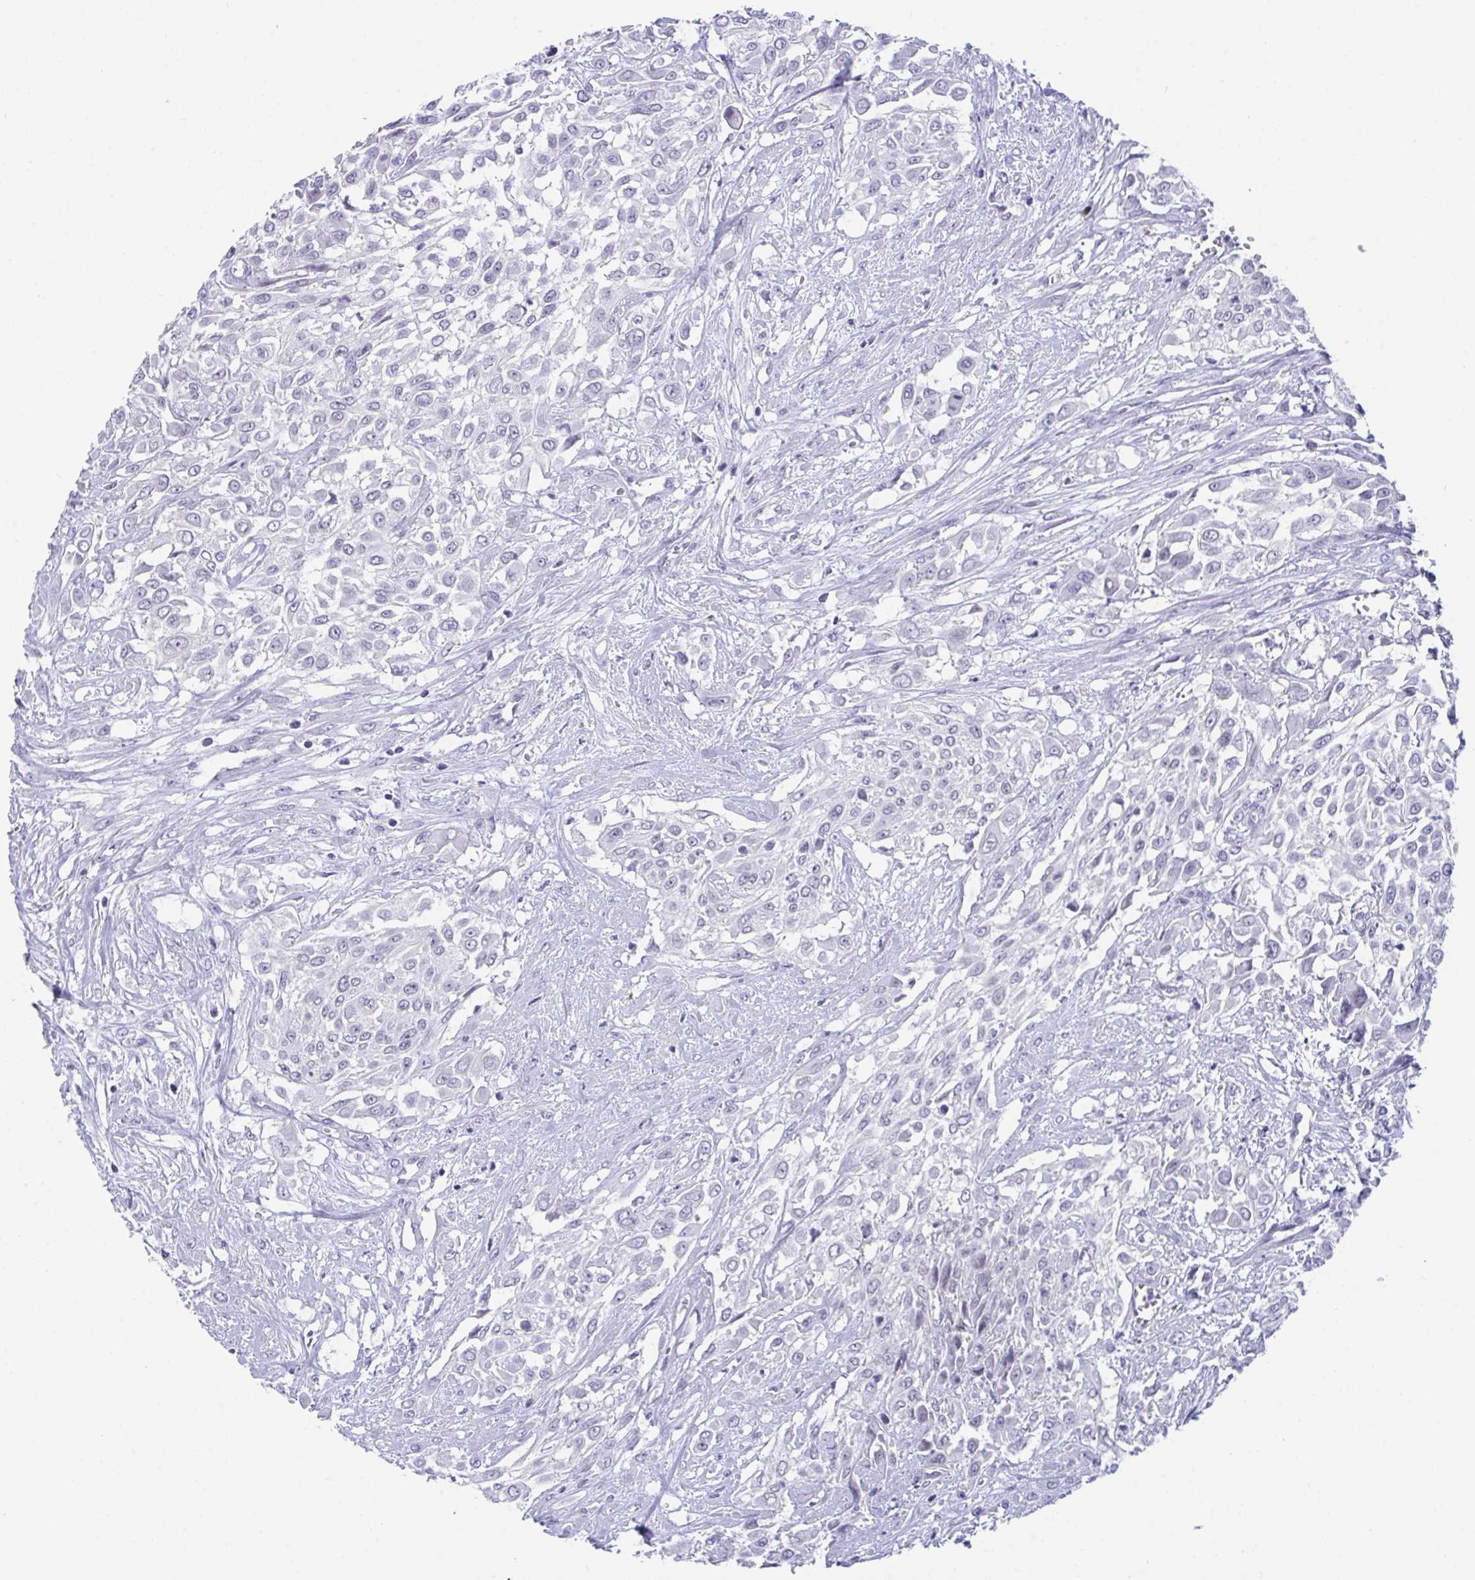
{"staining": {"intensity": "negative", "quantity": "none", "location": "none"}, "tissue": "urothelial cancer", "cell_type": "Tumor cells", "image_type": "cancer", "snomed": [{"axis": "morphology", "description": "Urothelial carcinoma, High grade"}, {"axis": "topography", "description": "Urinary bladder"}], "caption": "This is an immunohistochemistry (IHC) photomicrograph of urothelial cancer. There is no expression in tumor cells.", "gene": "BMAL2", "patient": {"sex": "male", "age": 57}}